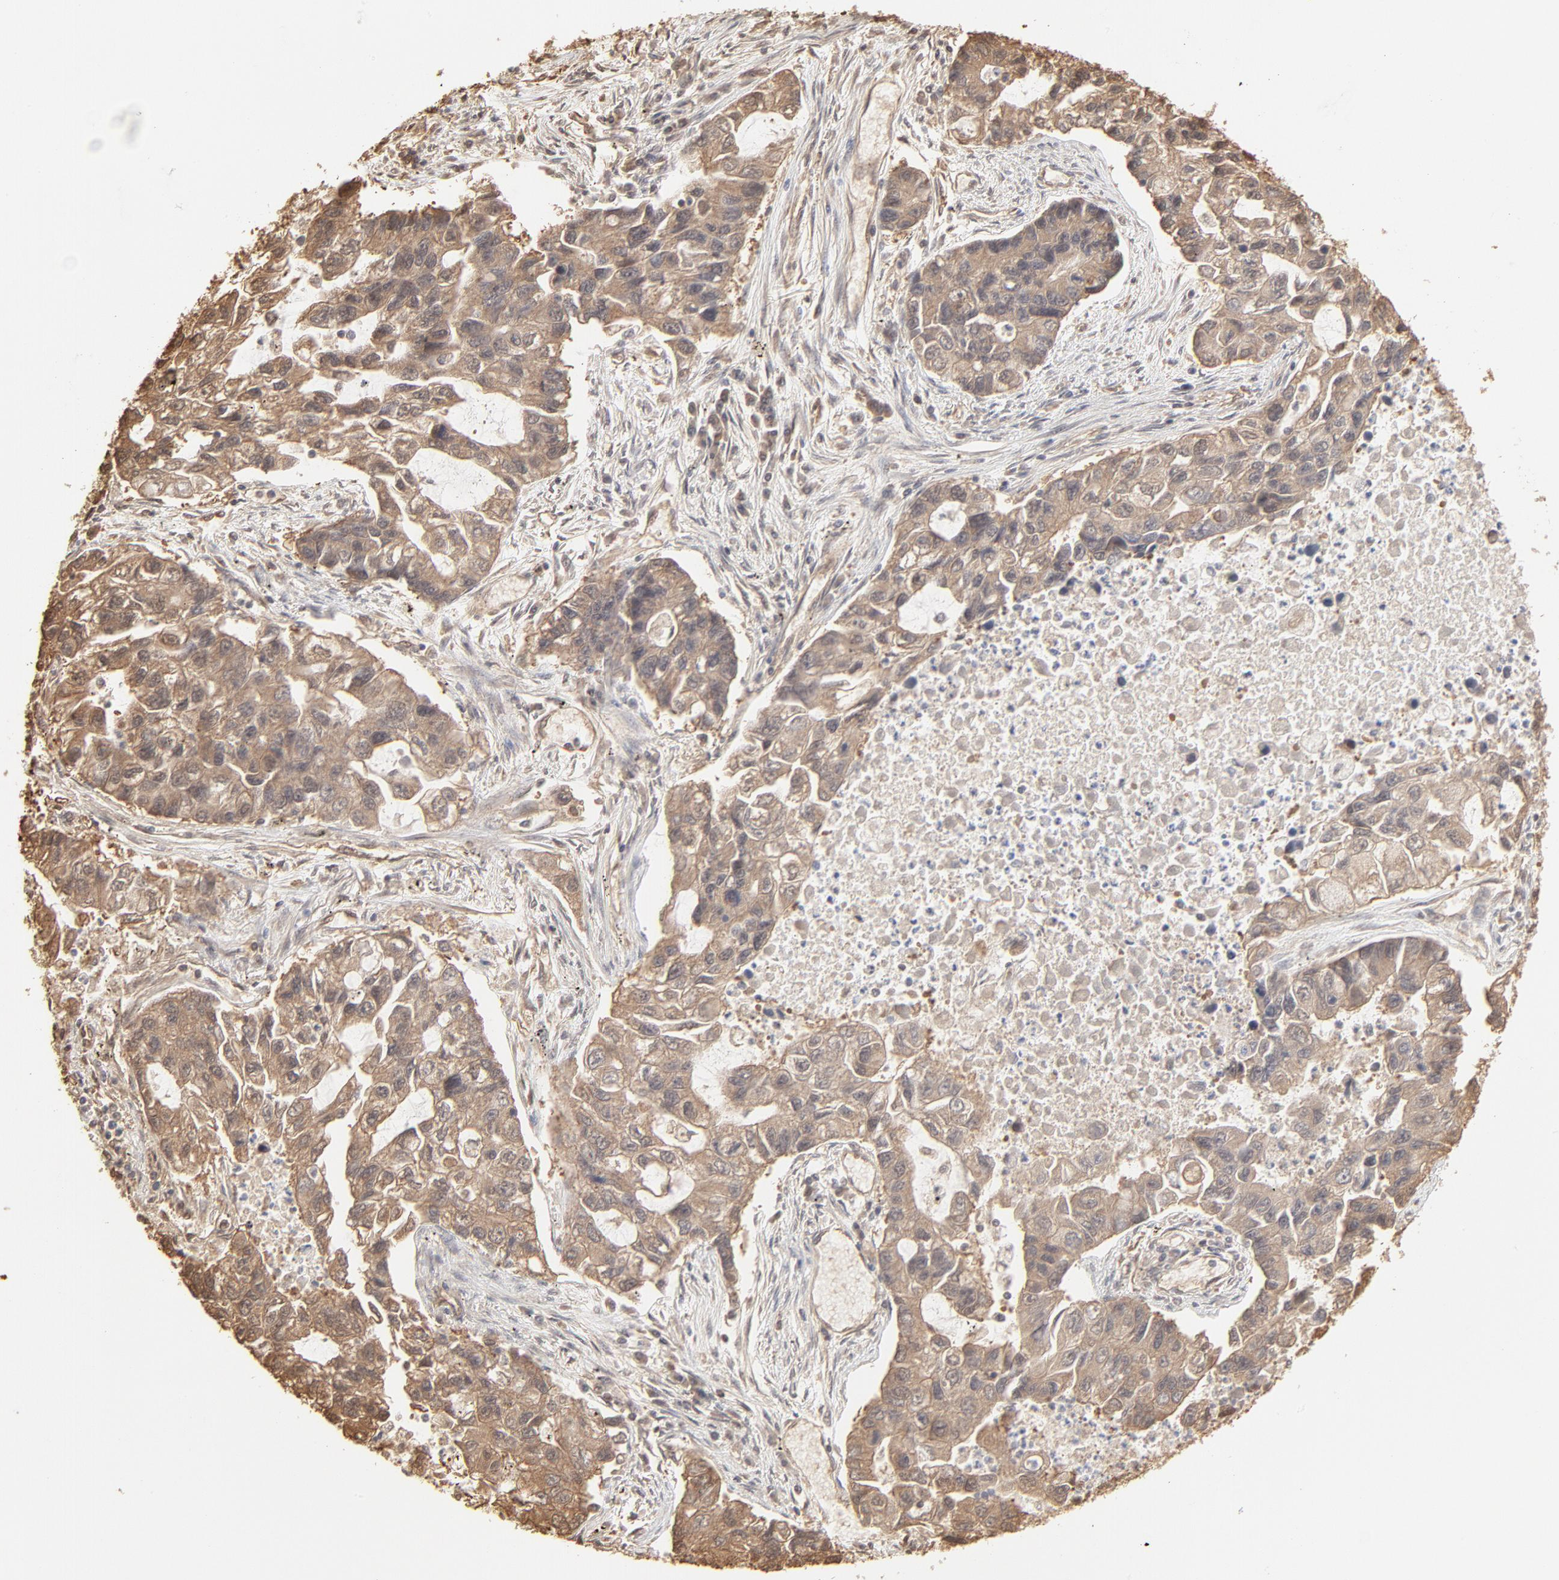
{"staining": {"intensity": "moderate", "quantity": ">75%", "location": "cytoplasmic/membranous"}, "tissue": "lung cancer", "cell_type": "Tumor cells", "image_type": "cancer", "snomed": [{"axis": "morphology", "description": "Adenocarcinoma, NOS"}, {"axis": "topography", "description": "Lung"}], "caption": "Approximately >75% of tumor cells in lung cancer (adenocarcinoma) display moderate cytoplasmic/membranous protein staining as visualized by brown immunohistochemical staining.", "gene": "PPP2CA", "patient": {"sex": "female", "age": 51}}